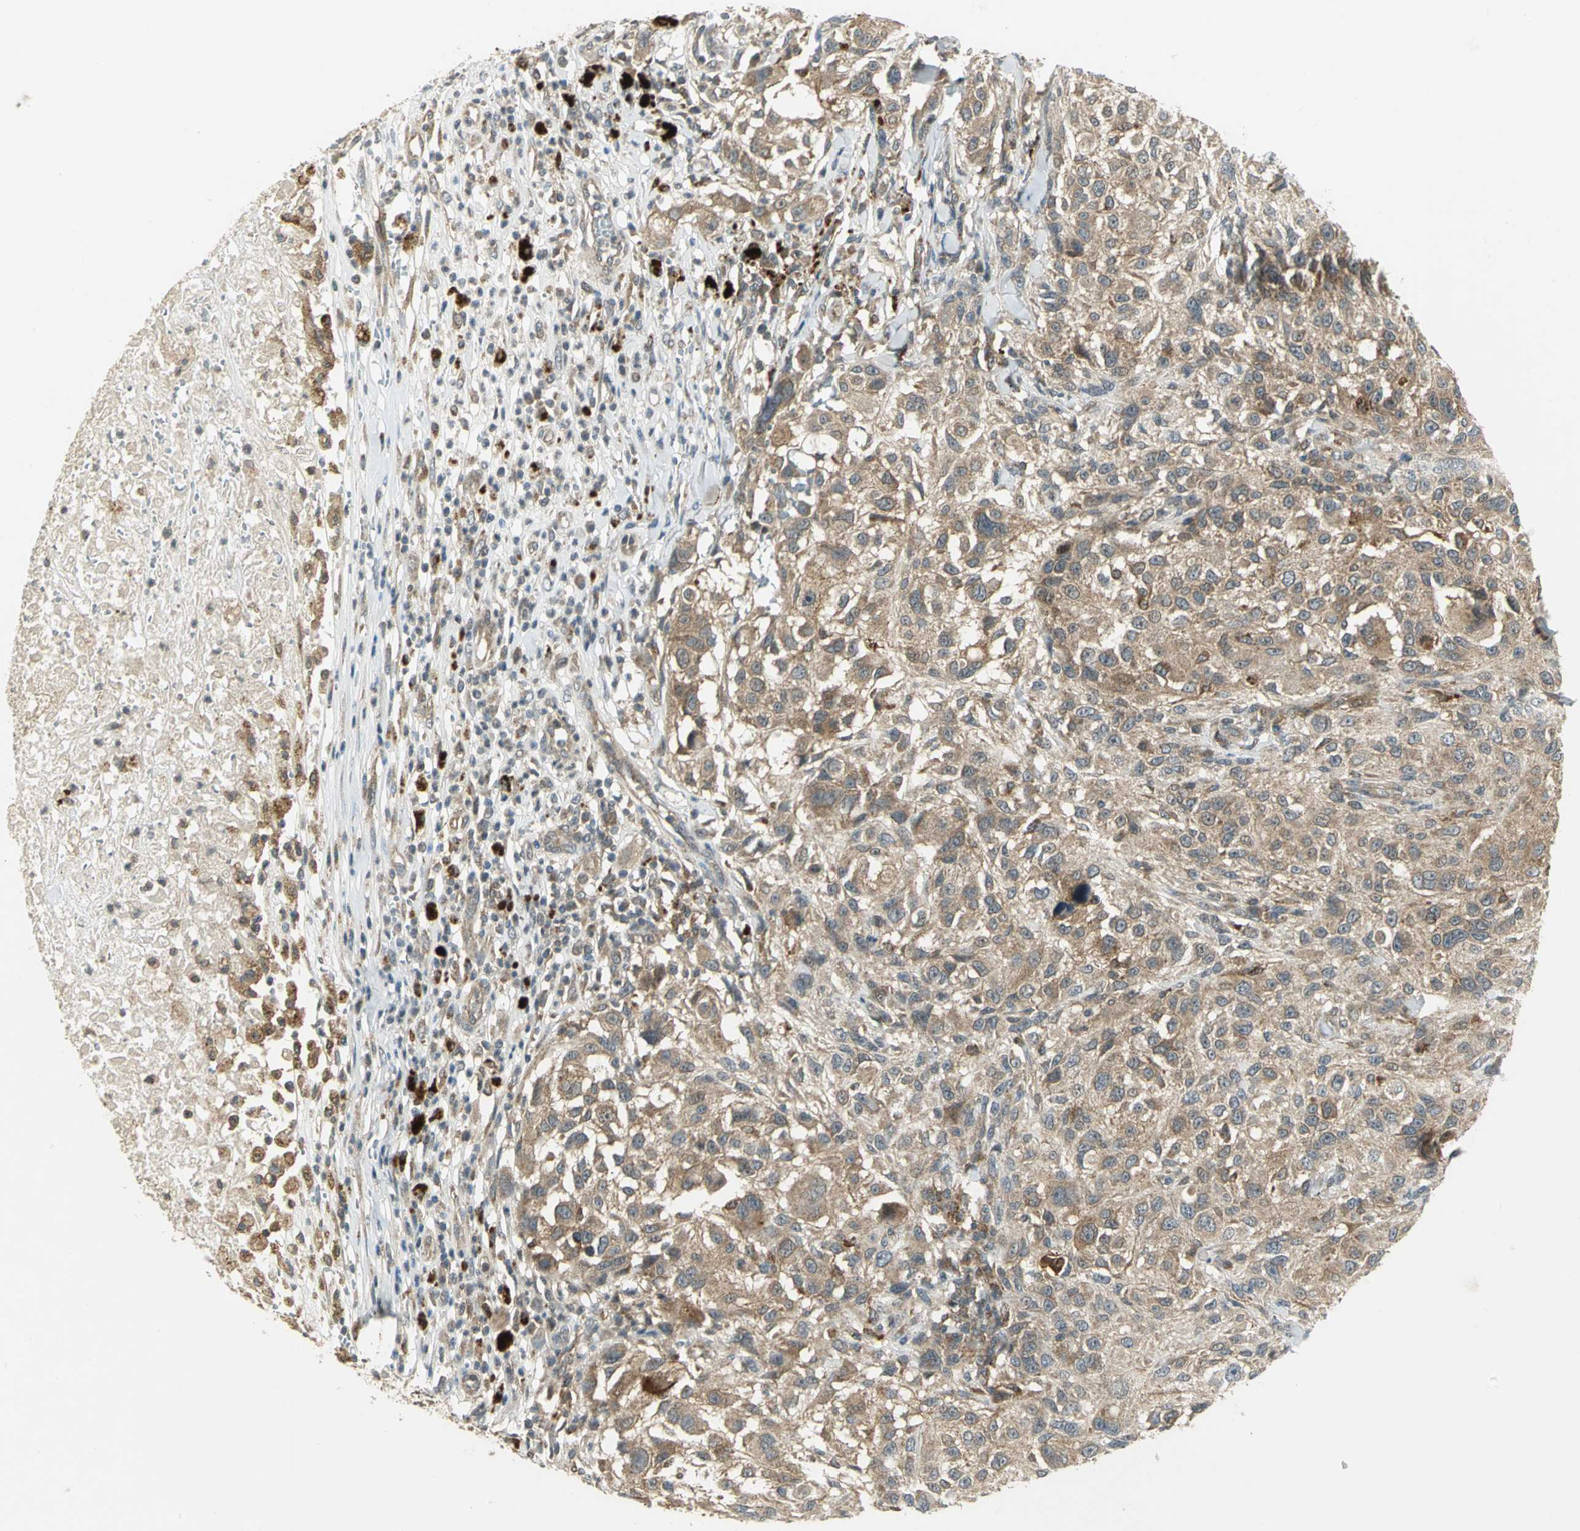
{"staining": {"intensity": "moderate", "quantity": ">75%", "location": "cytoplasmic/membranous"}, "tissue": "melanoma", "cell_type": "Tumor cells", "image_type": "cancer", "snomed": [{"axis": "morphology", "description": "Necrosis, NOS"}, {"axis": "morphology", "description": "Malignant melanoma, NOS"}, {"axis": "topography", "description": "Skin"}], "caption": "A histopathology image of melanoma stained for a protein shows moderate cytoplasmic/membranous brown staining in tumor cells.", "gene": "MAPK8IP3", "patient": {"sex": "female", "age": 87}}